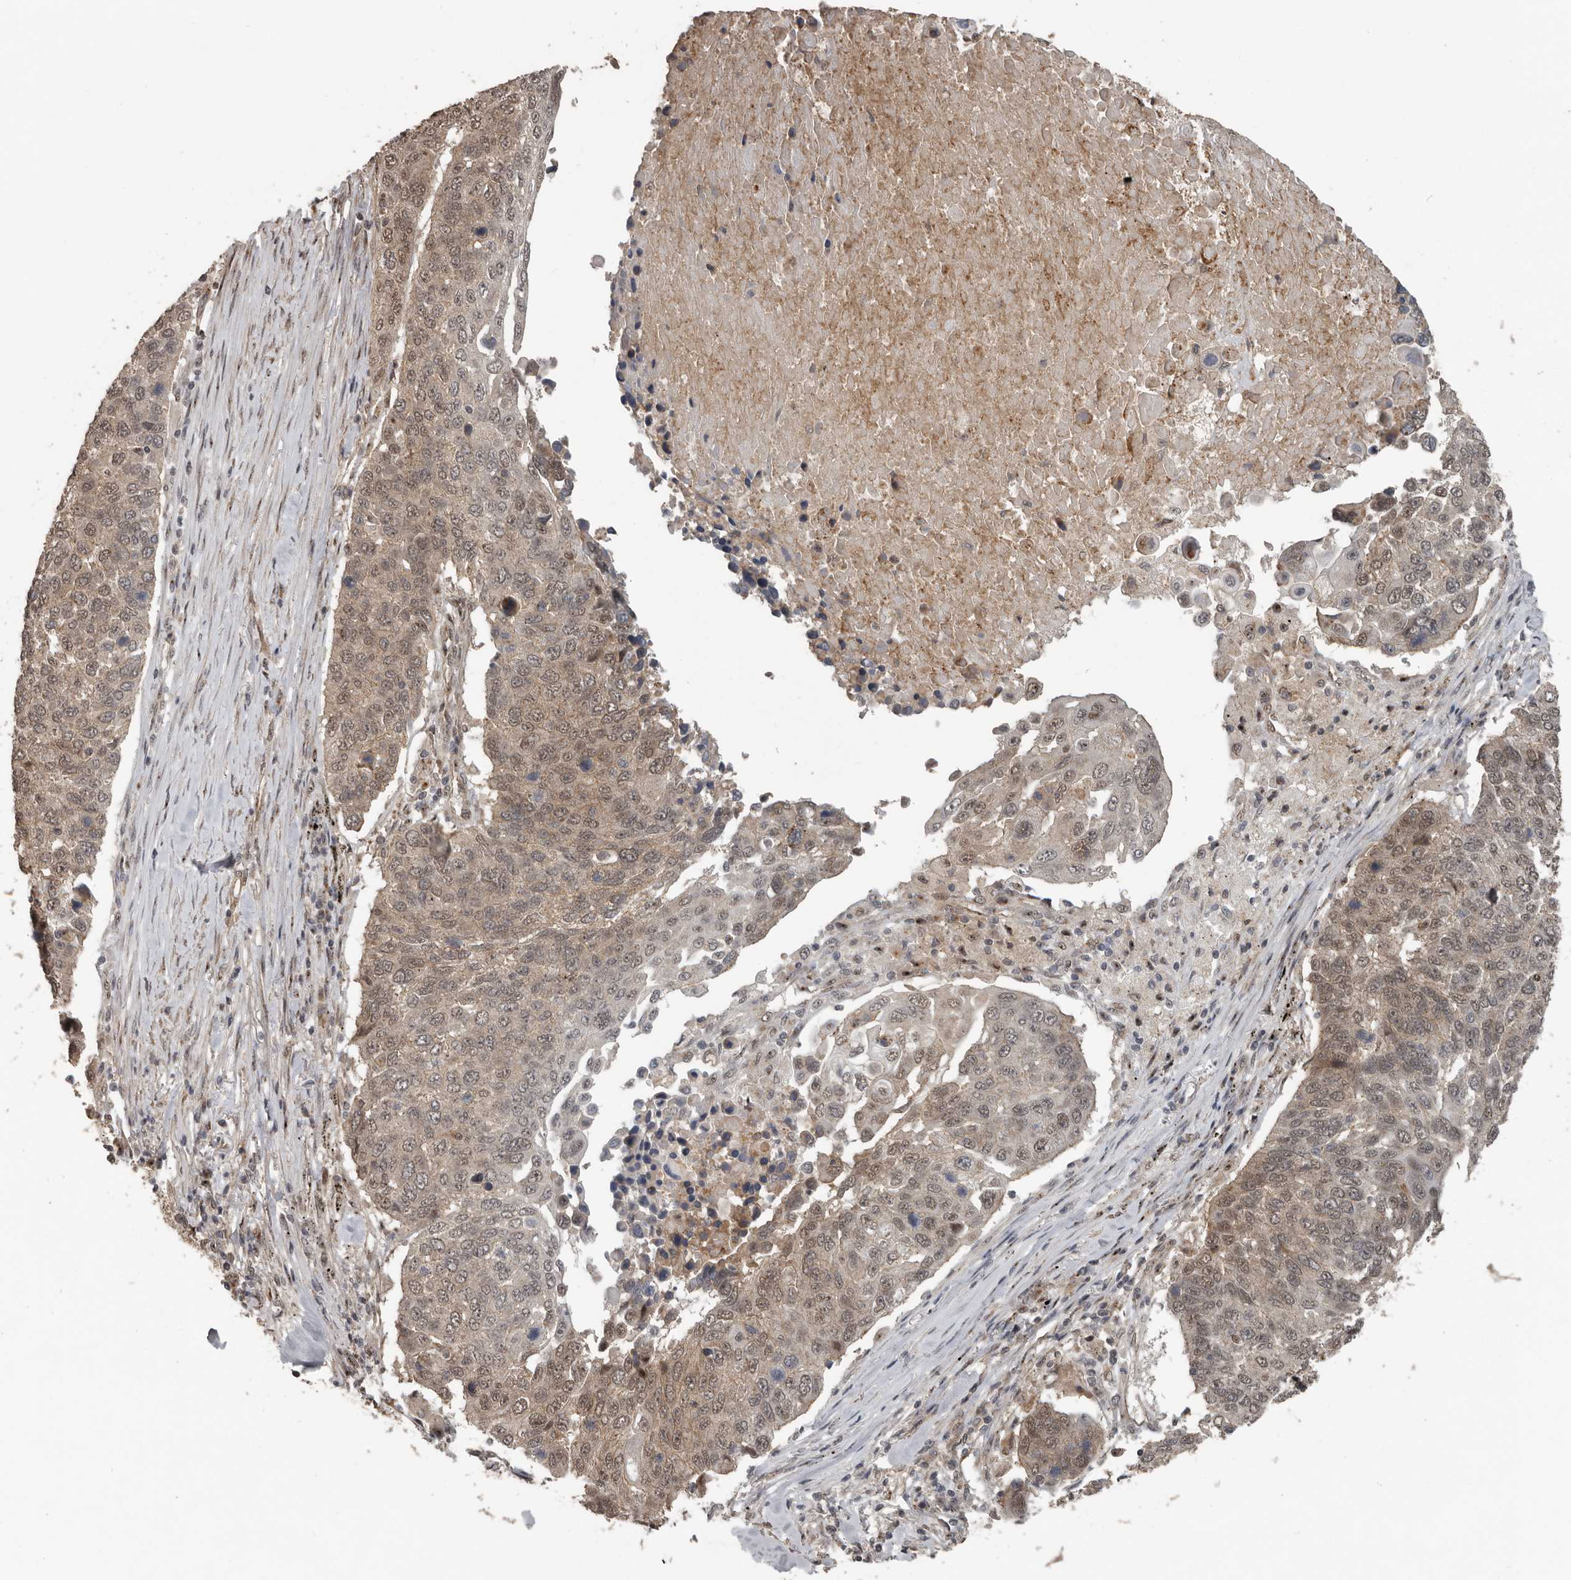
{"staining": {"intensity": "weak", "quantity": ">75%", "location": "cytoplasmic/membranous,nuclear"}, "tissue": "lung cancer", "cell_type": "Tumor cells", "image_type": "cancer", "snomed": [{"axis": "morphology", "description": "Squamous cell carcinoma, NOS"}, {"axis": "topography", "description": "Lung"}], "caption": "Protein expression analysis of human squamous cell carcinoma (lung) reveals weak cytoplasmic/membranous and nuclear expression in about >75% of tumor cells. The protein of interest is stained brown, and the nuclei are stained in blue (DAB IHC with brightfield microscopy, high magnification).", "gene": "CEP350", "patient": {"sex": "male", "age": 66}}